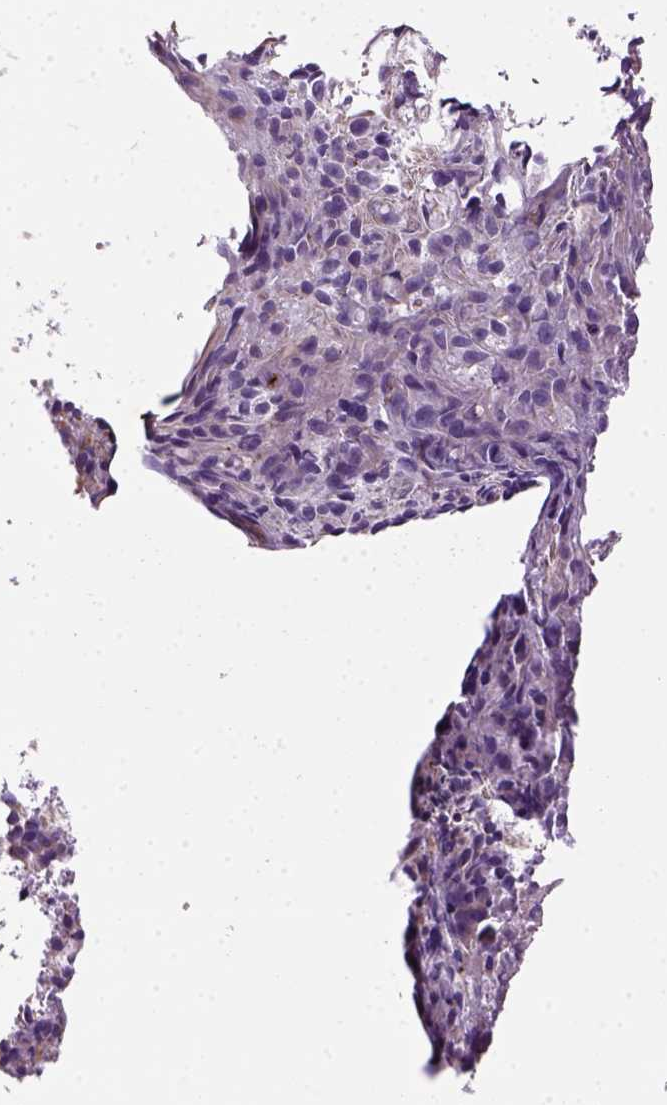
{"staining": {"intensity": "negative", "quantity": "none", "location": "none"}, "tissue": "melanoma", "cell_type": "Tumor cells", "image_type": "cancer", "snomed": [{"axis": "morphology", "description": "Malignant melanoma, NOS"}, {"axis": "topography", "description": "Skin"}], "caption": "This is an immunohistochemistry image of melanoma. There is no positivity in tumor cells.", "gene": "VWF", "patient": {"sex": "female", "age": 34}}